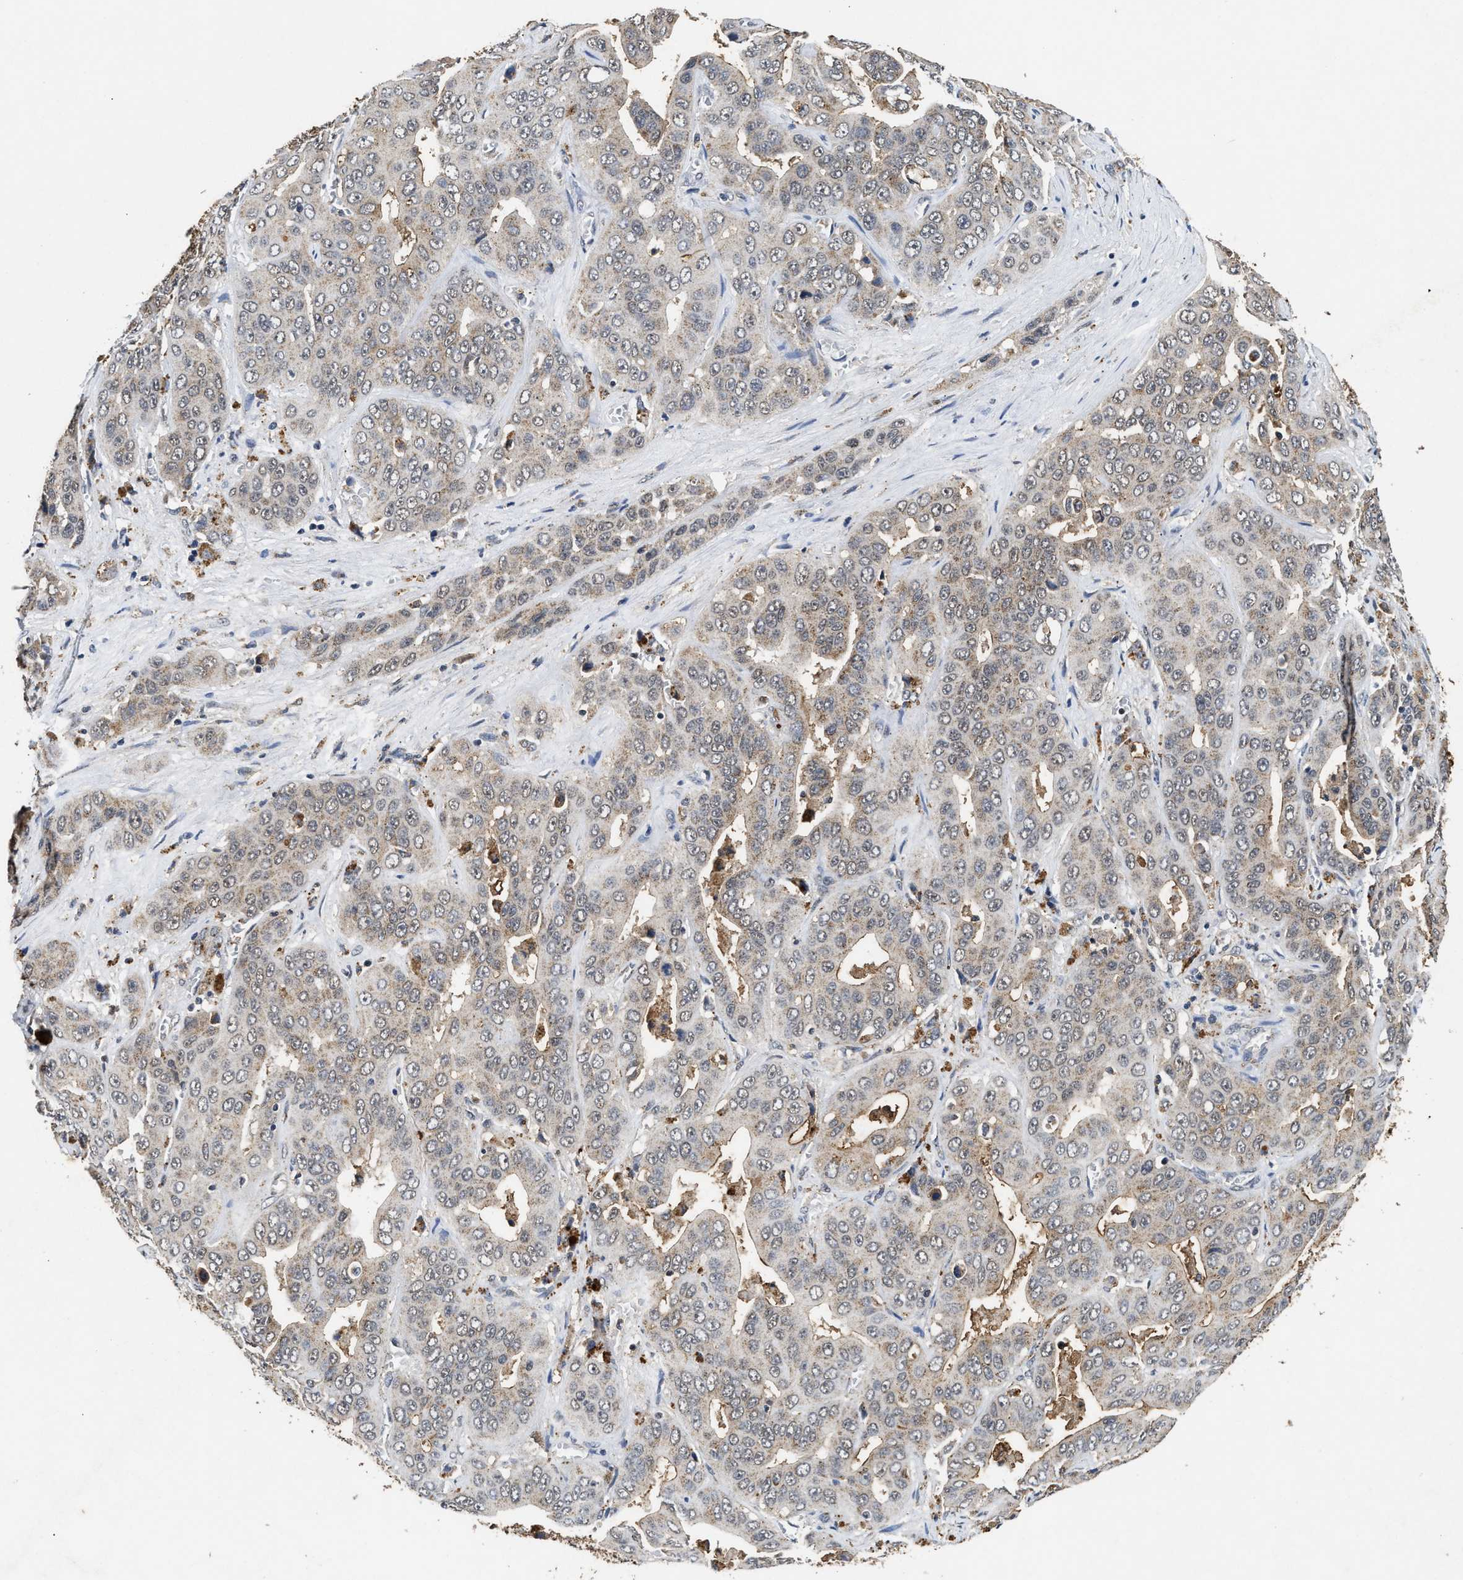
{"staining": {"intensity": "negative", "quantity": "none", "location": "none"}, "tissue": "liver cancer", "cell_type": "Tumor cells", "image_type": "cancer", "snomed": [{"axis": "morphology", "description": "Cholangiocarcinoma"}, {"axis": "topography", "description": "Liver"}], "caption": "Liver cancer (cholangiocarcinoma) was stained to show a protein in brown. There is no significant positivity in tumor cells.", "gene": "ACOX1", "patient": {"sex": "female", "age": 52}}